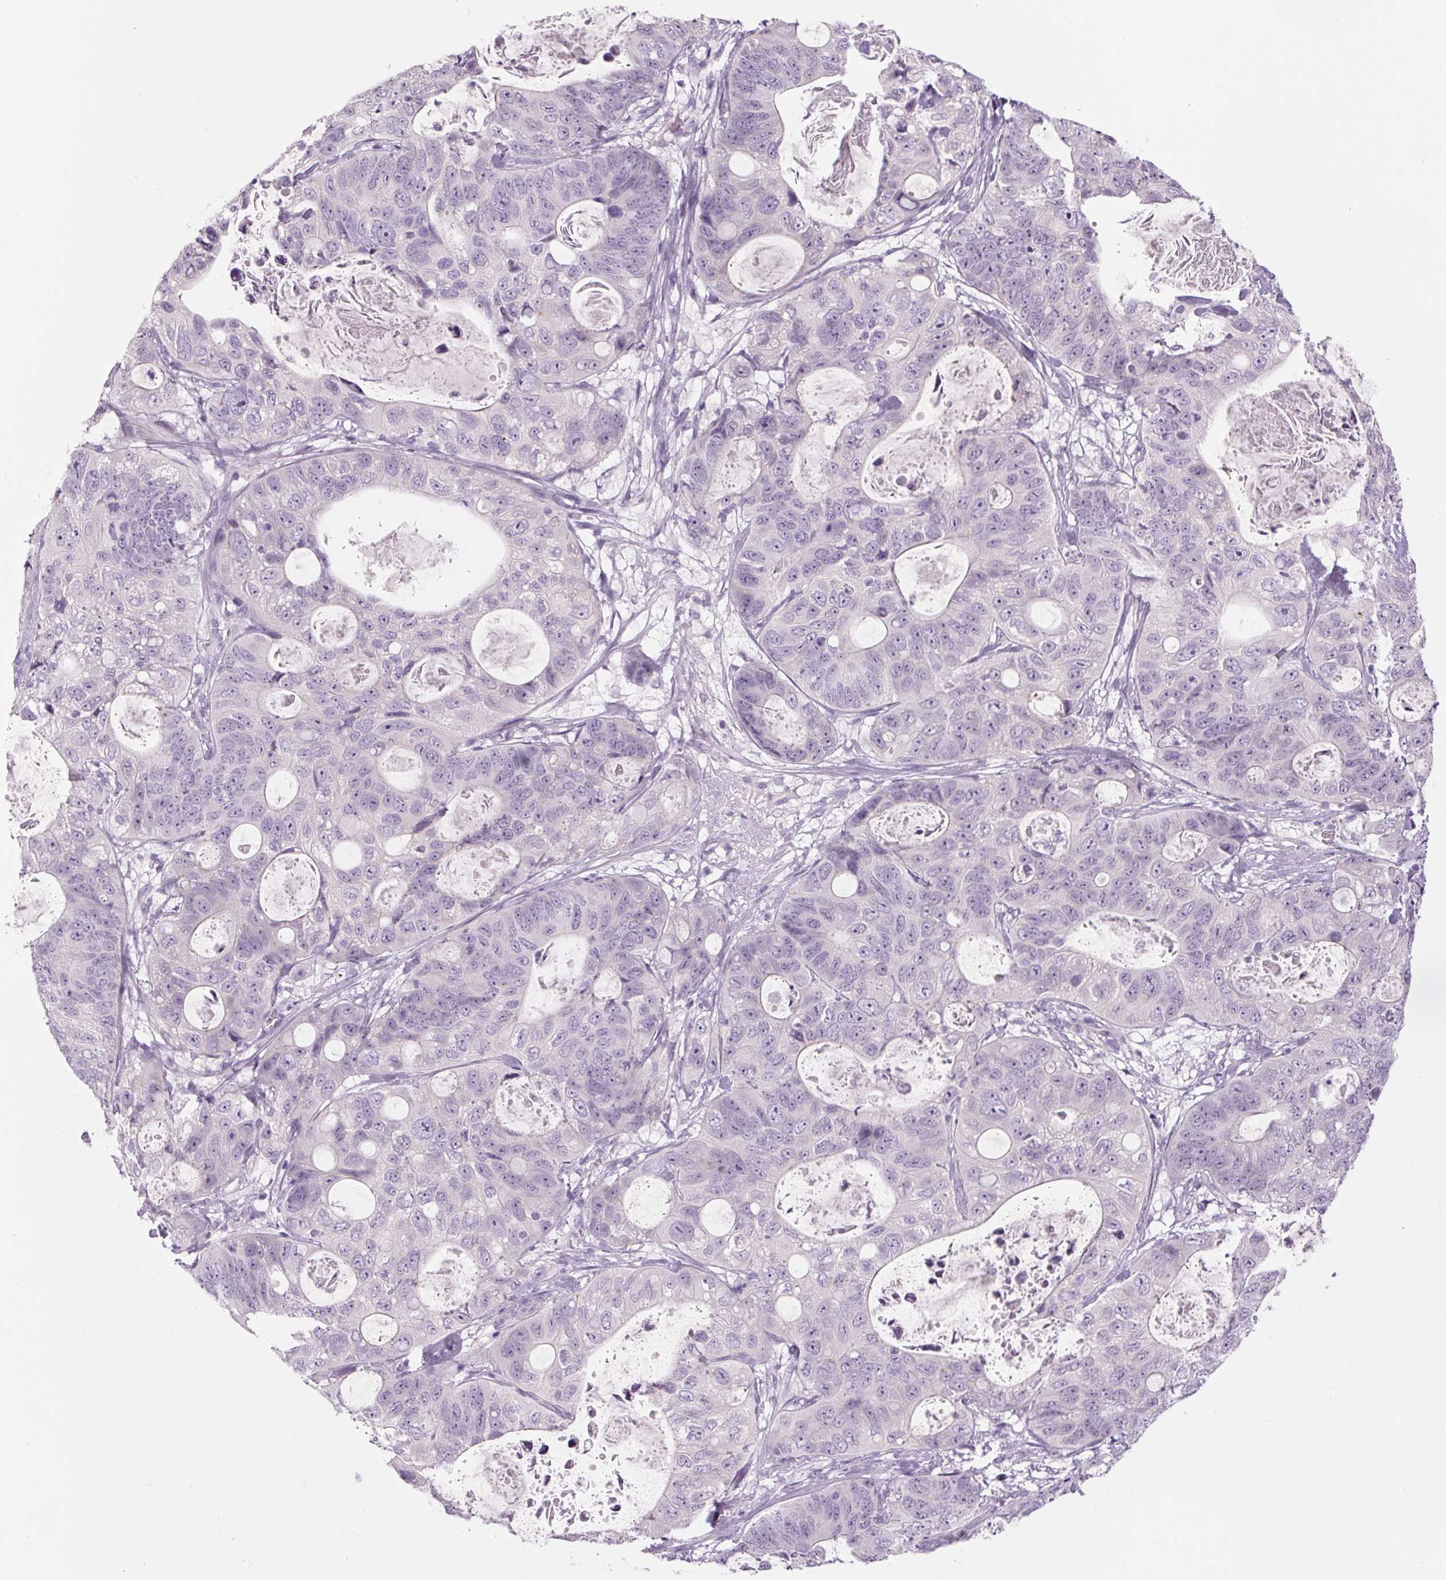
{"staining": {"intensity": "negative", "quantity": "none", "location": "none"}, "tissue": "stomach cancer", "cell_type": "Tumor cells", "image_type": "cancer", "snomed": [{"axis": "morphology", "description": "Normal tissue, NOS"}, {"axis": "morphology", "description": "Adenocarcinoma, NOS"}, {"axis": "topography", "description": "Stomach"}], "caption": "Micrograph shows no significant protein expression in tumor cells of adenocarcinoma (stomach).", "gene": "RPTN", "patient": {"sex": "female", "age": 89}}